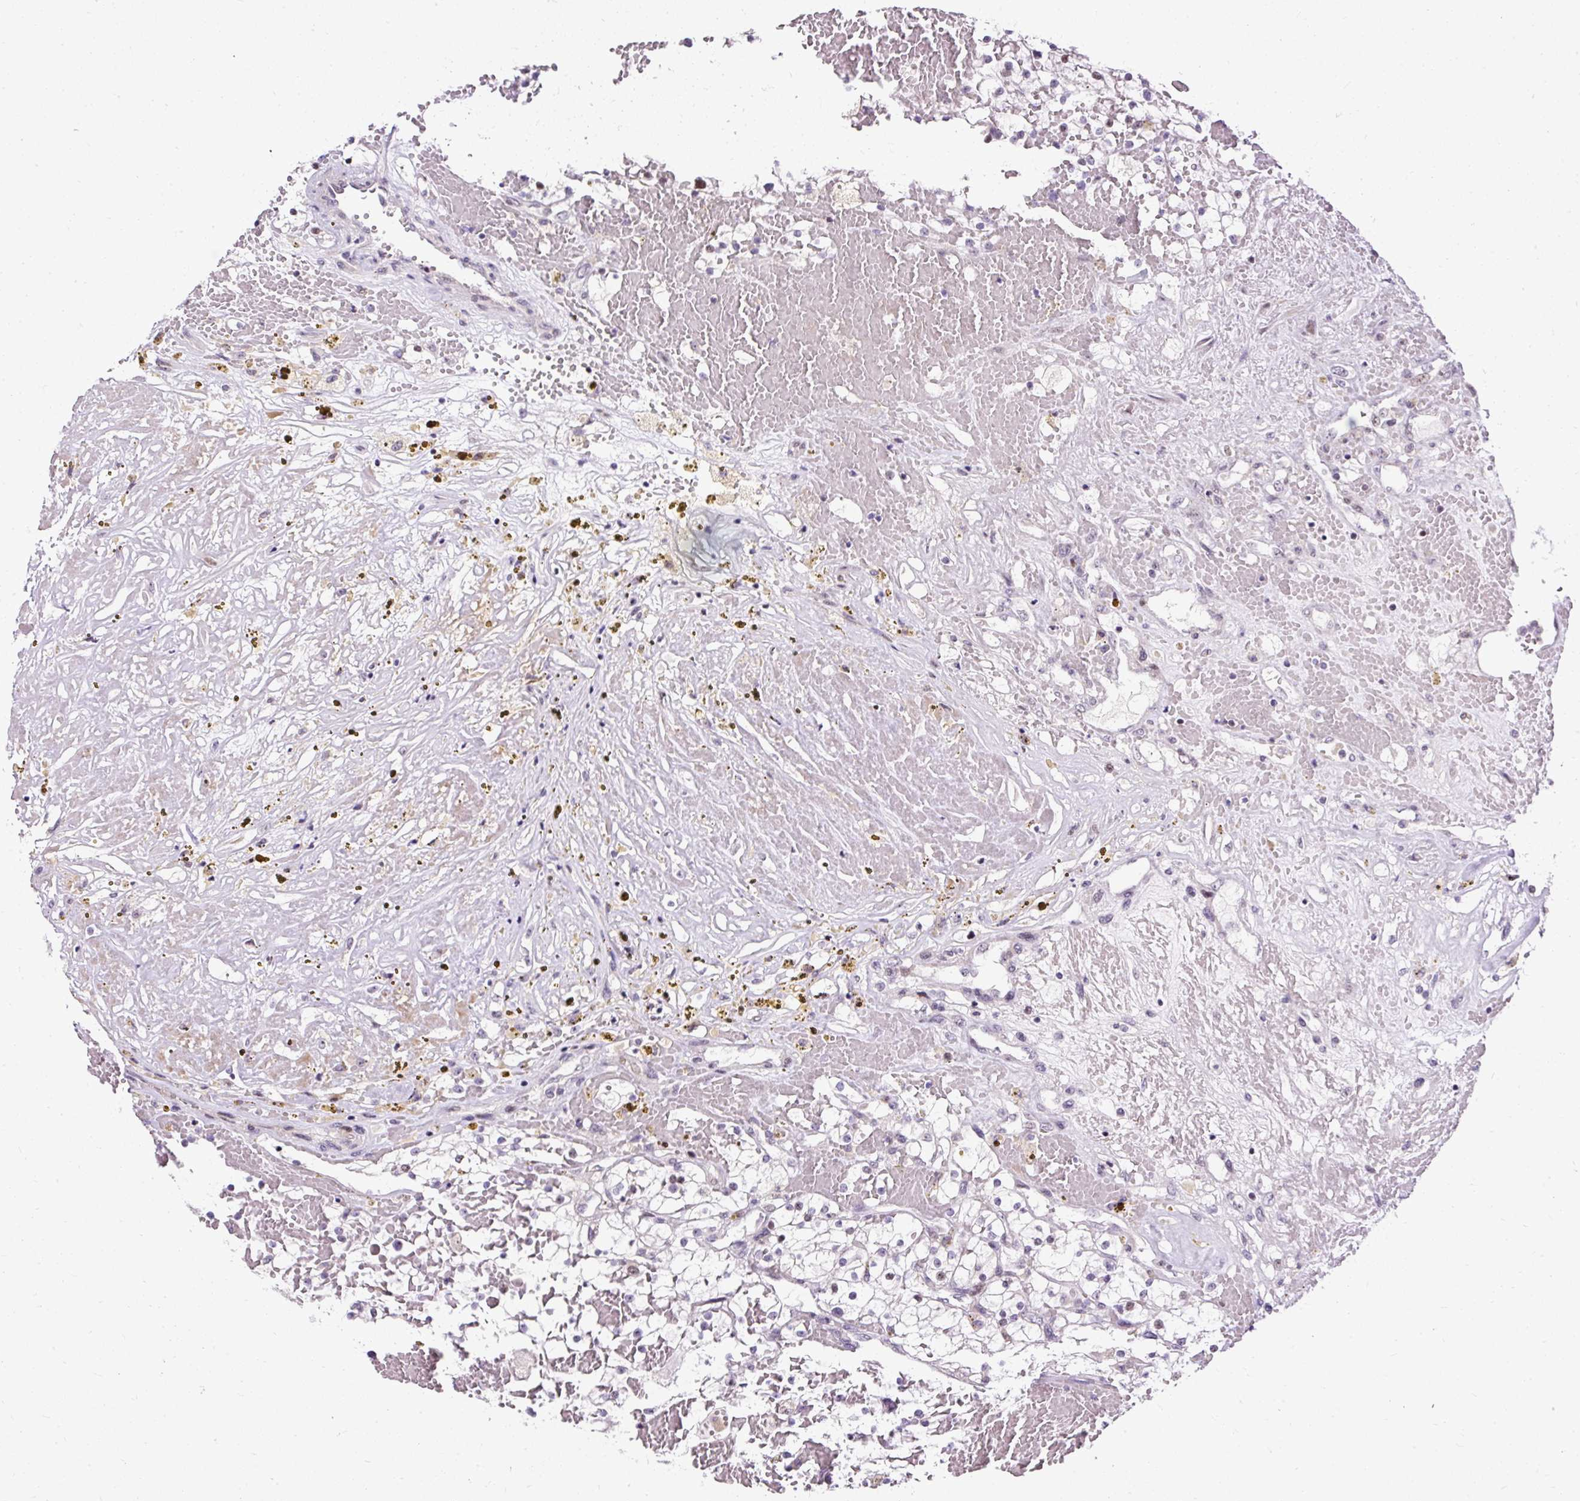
{"staining": {"intensity": "moderate", "quantity": "<25%", "location": "nuclear"}, "tissue": "renal cancer", "cell_type": "Tumor cells", "image_type": "cancer", "snomed": [{"axis": "morphology", "description": "Normal tissue, NOS"}, {"axis": "morphology", "description": "Adenocarcinoma, NOS"}, {"axis": "topography", "description": "Kidney"}], "caption": "The immunohistochemical stain labels moderate nuclear expression in tumor cells of adenocarcinoma (renal) tissue. The staining was performed using DAB (3,3'-diaminobenzidine) to visualize the protein expression in brown, while the nuclei were stained in blue with hematoxylin (Magnification: 20x).", "gene": "ARHGEF18", "patient": {"sex": "male", "age": 68}}